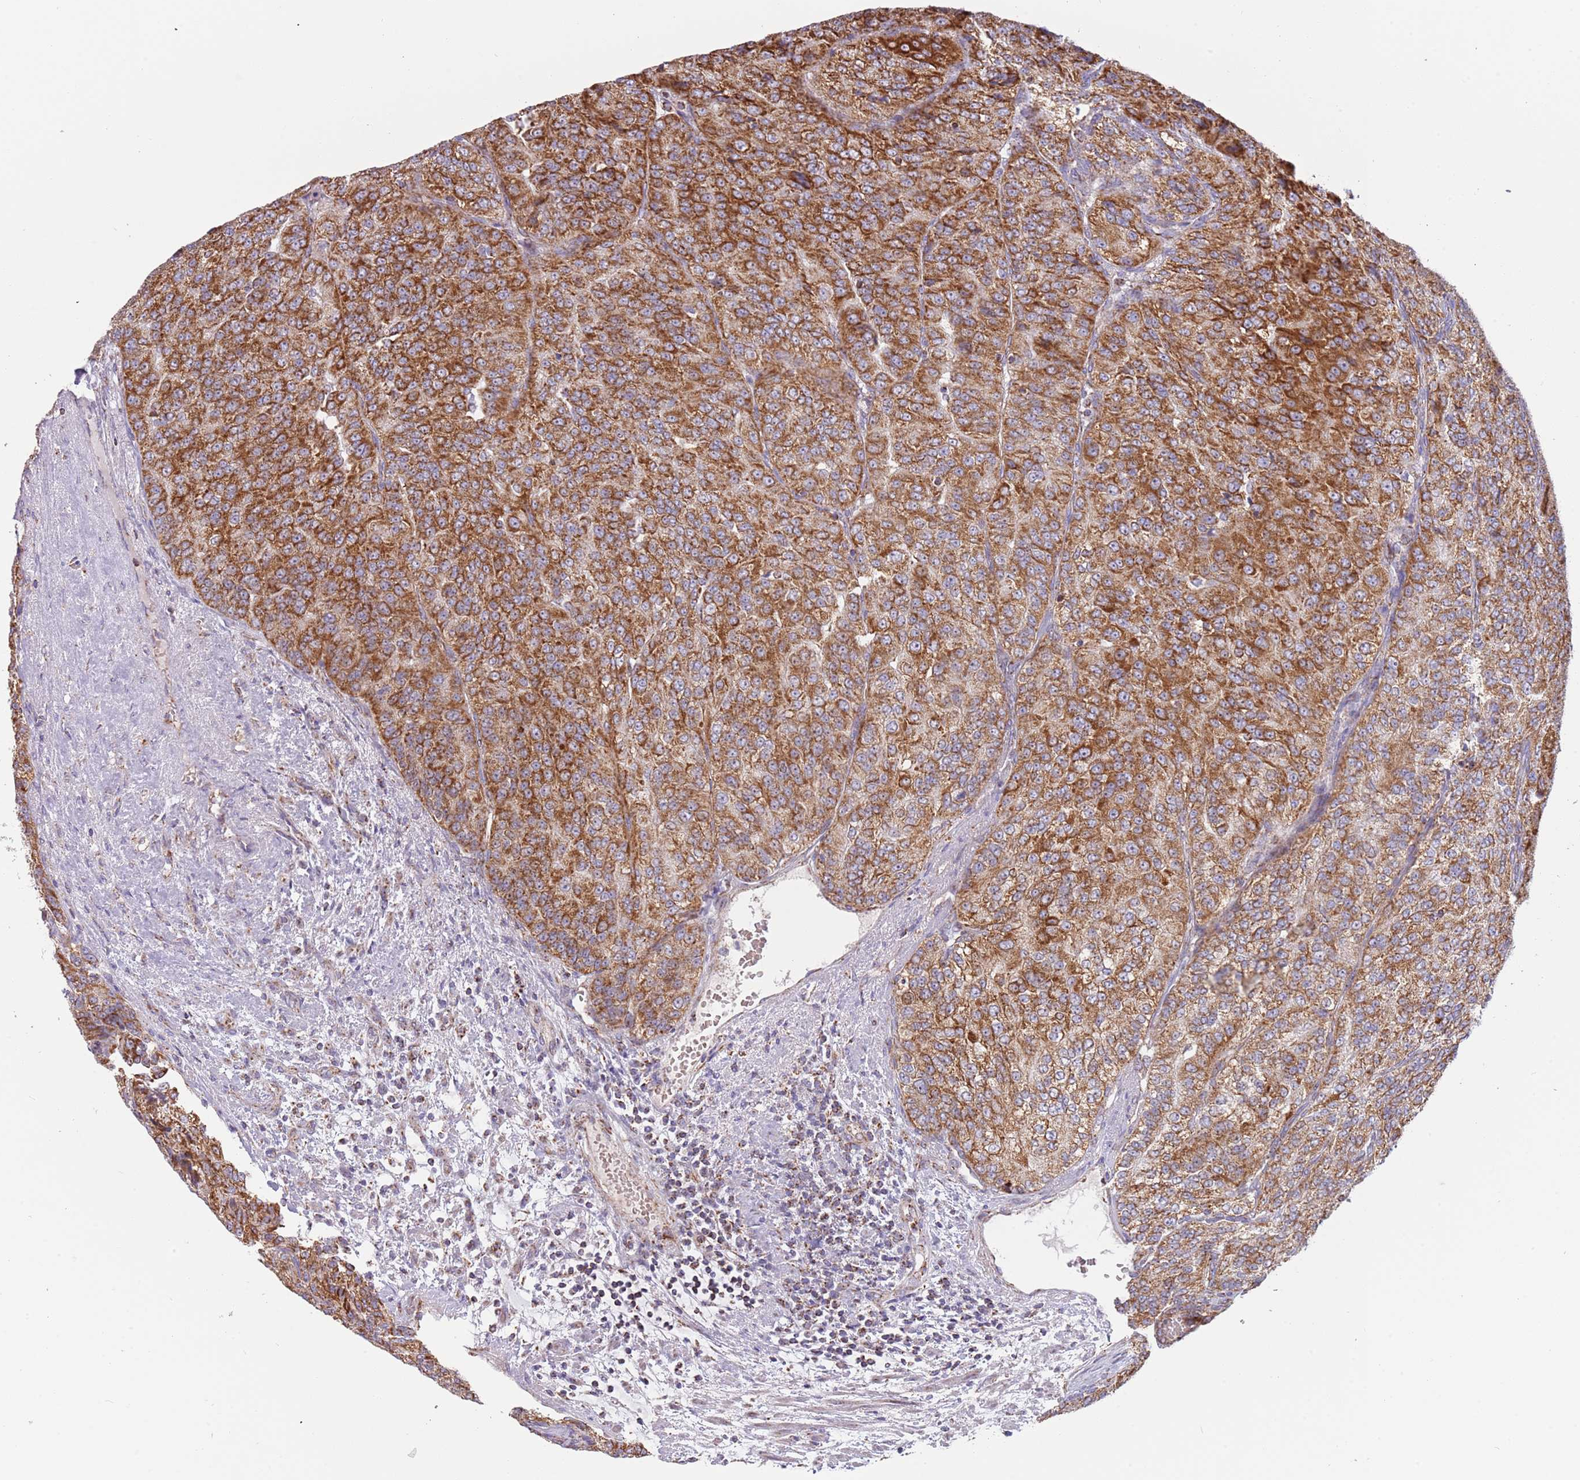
{"staining": {"intensity": "moderate", "quantity": ">75%", "location": "cytoplasmic/membranous"}, "tissue": "renal cancer", "cell_type": "Tumor cells", "image_type": "cancer", "snomed": [{"axis": "morphology", "description": "Adenocarcinoma, NOS"}, {"axis": "topography", "description": "Kidney"}], "caption": "About >75% of tumor cells in renal cancer demonstrate moderate cytoplasmic/membranous protein staining as visualized by brown immunohistochemical staining.", "gene": "LHX6", "patient": {"sex": "female", "age": 63}}